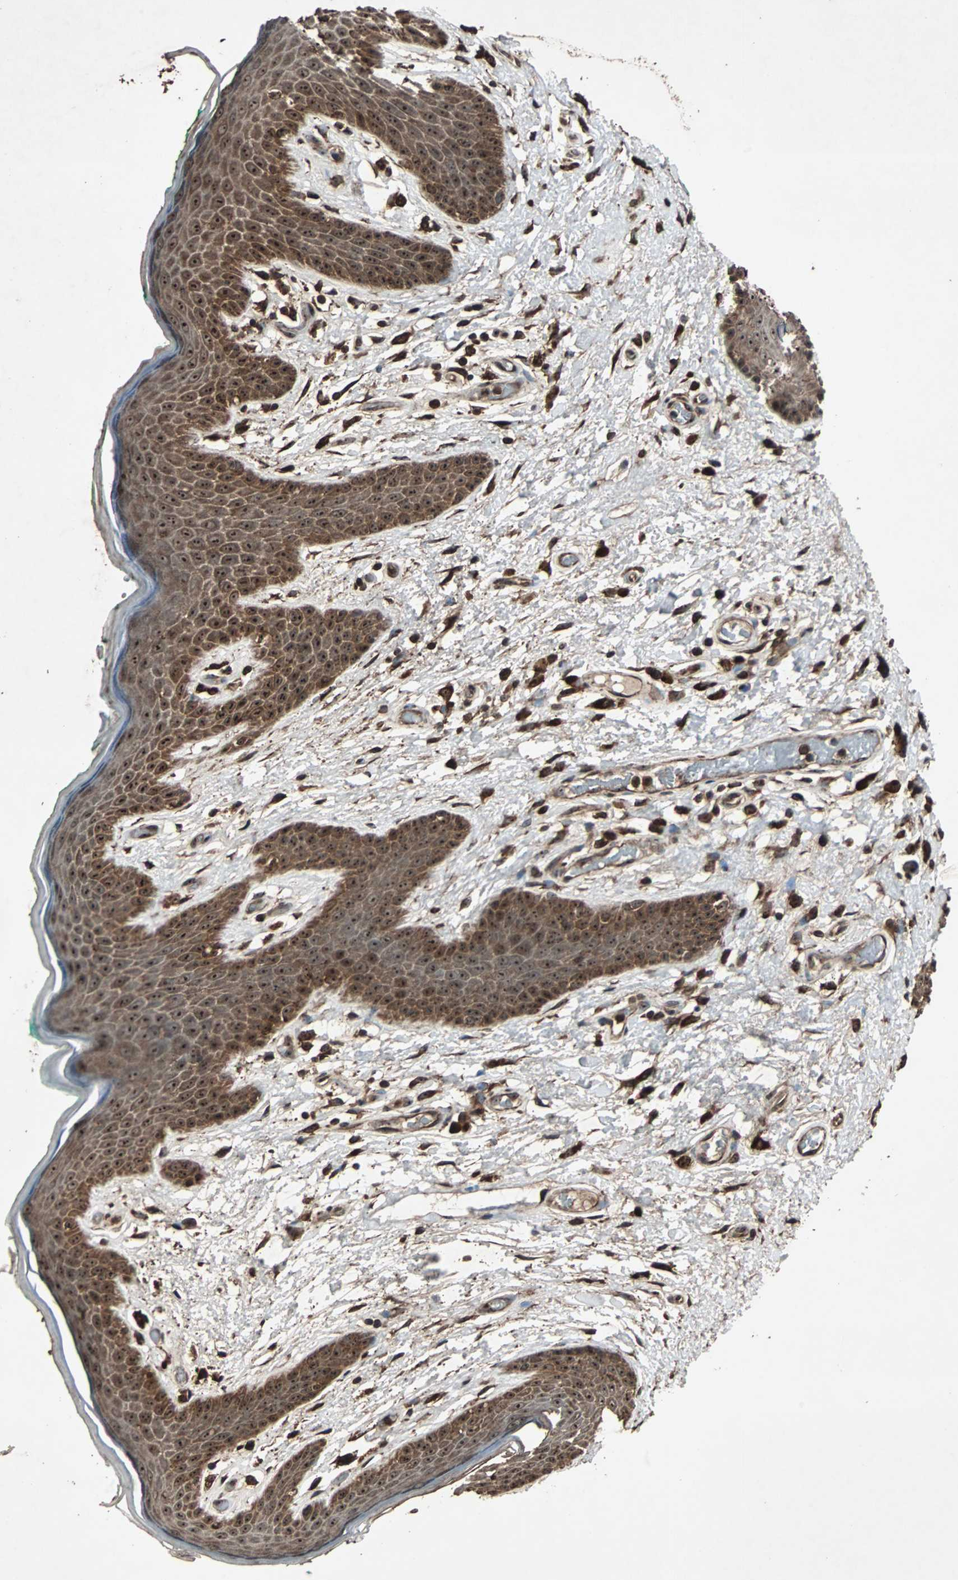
{"staining": {"intensity": "strong", "quantity": ">75%", "location": "cytoplasmic/membranous,nuclear"}, "tissue": "skin", "cell_type": "Epidermal cells", "image_type": "normal", "snomed": [{"axis": "morphology", "description": "Normal tissue, NOS"}, {"axis": "topography", "description": "Anal"}], "caption": "This is a photomicrograph of IHC staining of unremarkable skin, which shows strong staining in the cytoplasmic/membranous,nuclear of epidermal cells.", "gene": "LAMTOR5", "patient": {"sex": "male", "age": 74}}